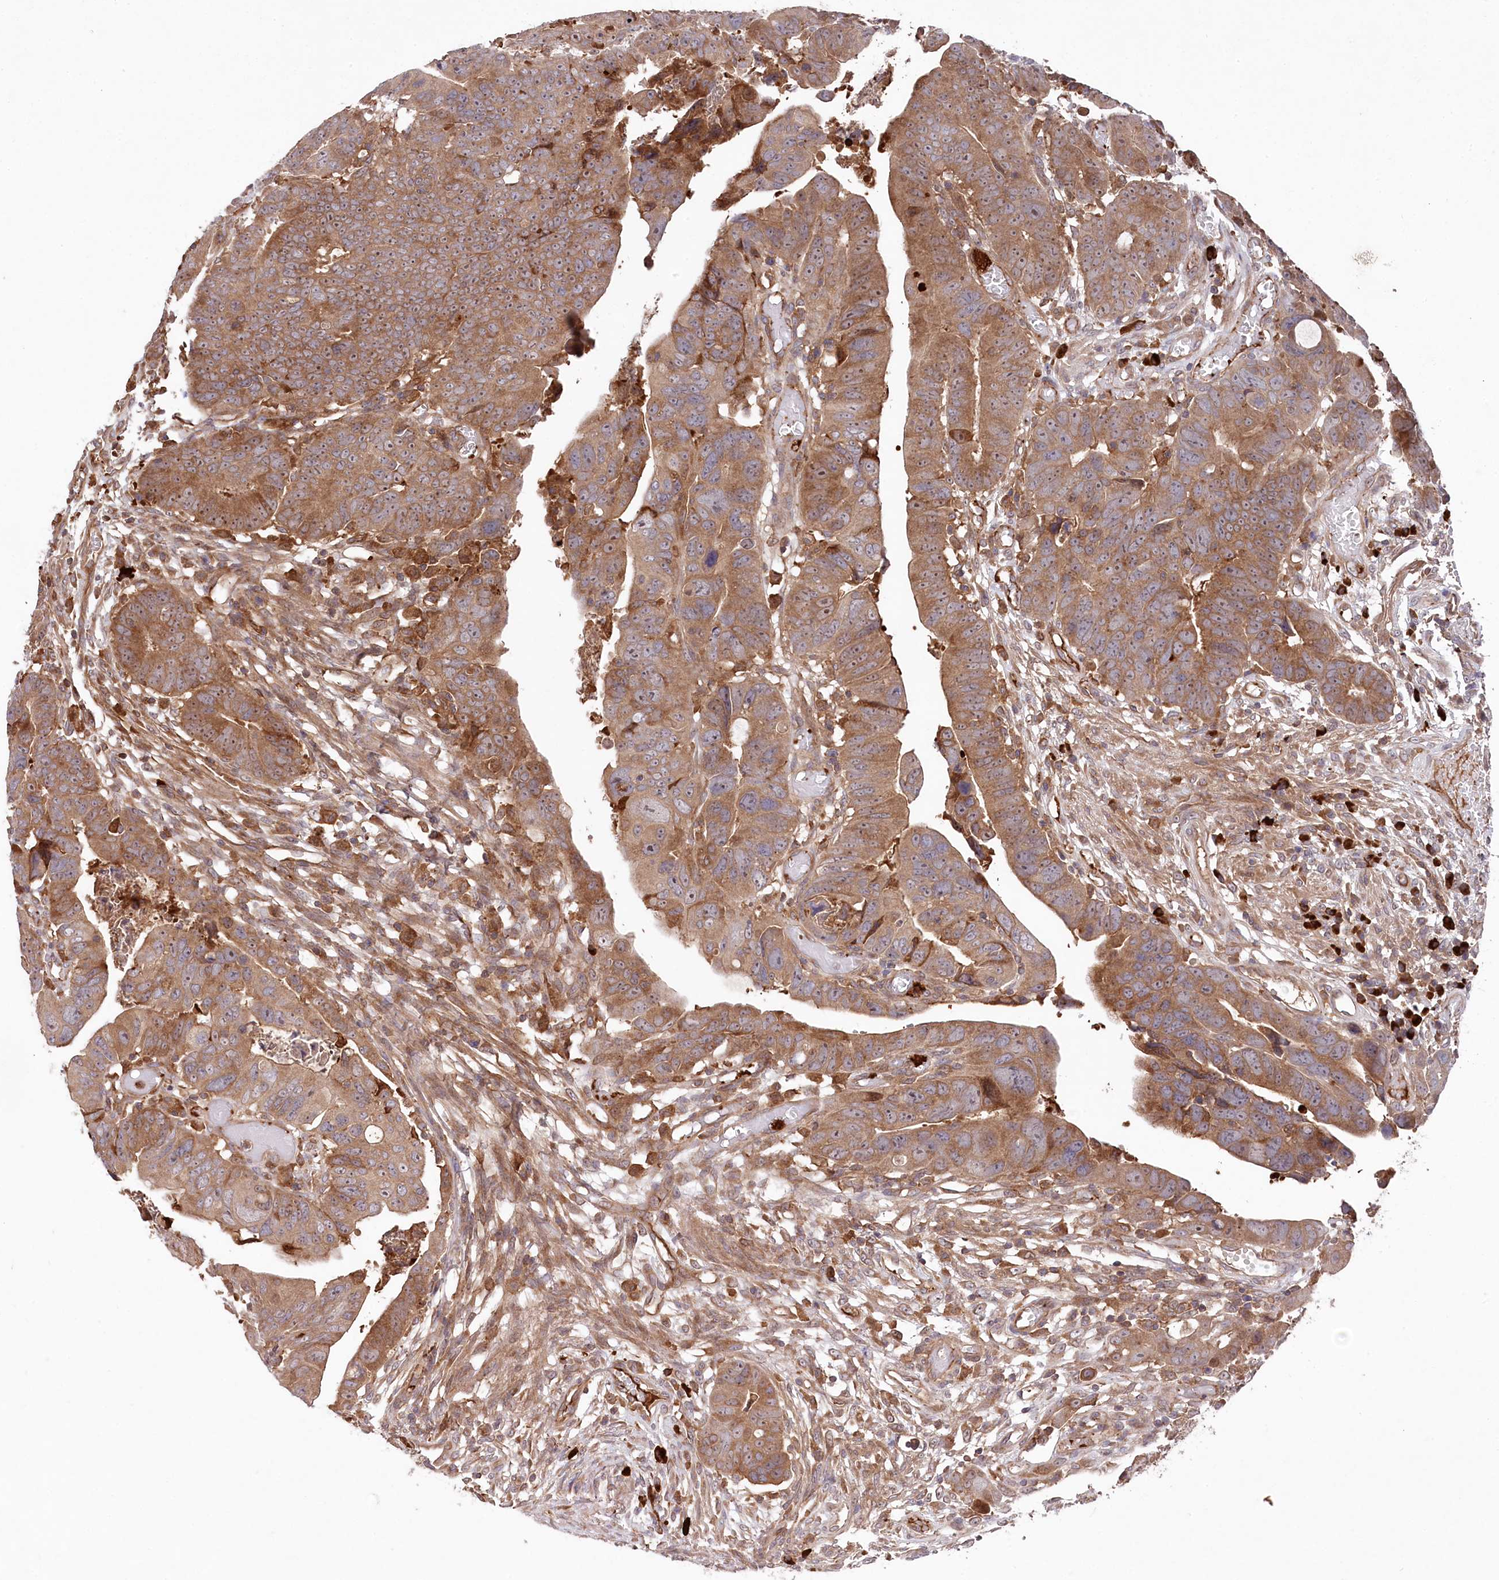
{"staining": {"intensity": "moderate", "quantity": ">75%", "location": "cytoplasmic/membranous,nuclear"}, "tissue": "colorectal cancer", "cell_type": "Tumor cells", "image_type": "cancer", "snomed": [{"axis": "morphology", "description": "Adenocarcinoma, NOS"}, {"axis": "topography", "description": "Rectum"}], "caption": "This is a histology image of immunohistochemistry staining of colorectal cancer, which shows moderate staining in the cytoplasmic/membranous and nuclear of tumor cells.", "gene": "PPP1R21", "patient": {"sex": "female", "age": 65}}